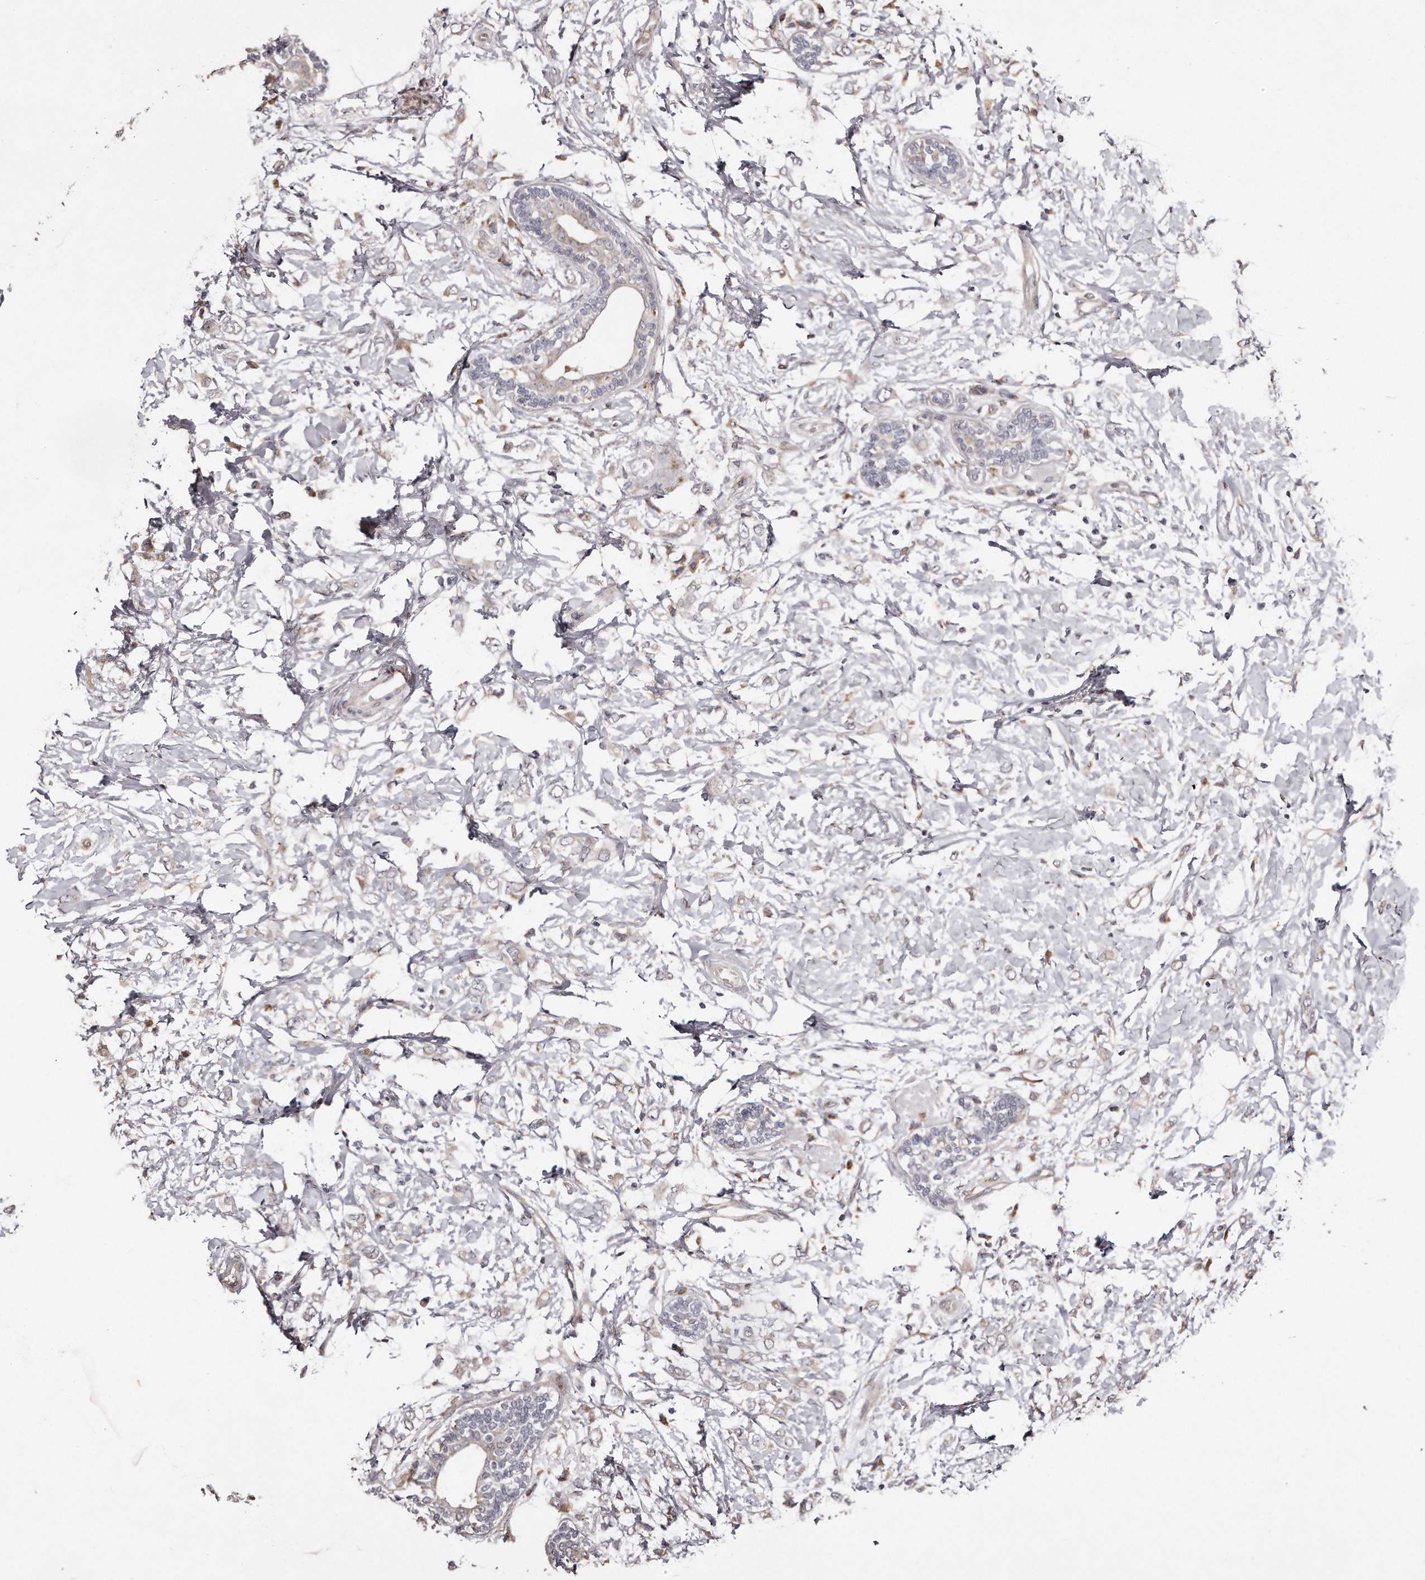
{"staining": {"intensity": "weak", "quantity": "<25%", "location": "cytoplasmic/membranous"}, "tissue": "breast cancer", "cell_type": "Tumor cells", "image_type": "cancer", "snomed": [{"axis": "morphology", "description": "Normal tissue, NOS"}, {"axis": "morphology", "description": "Lobular carcinoma"}, {"axis": "topography", "description": "Breast"}], "caption": "Immunohistochemistry (IHC) of human breast lobular carcinoma shows no expression in tumor cells.", "gene": "TRAPPC14", "patient": {"sex": "female", "age": 47}}